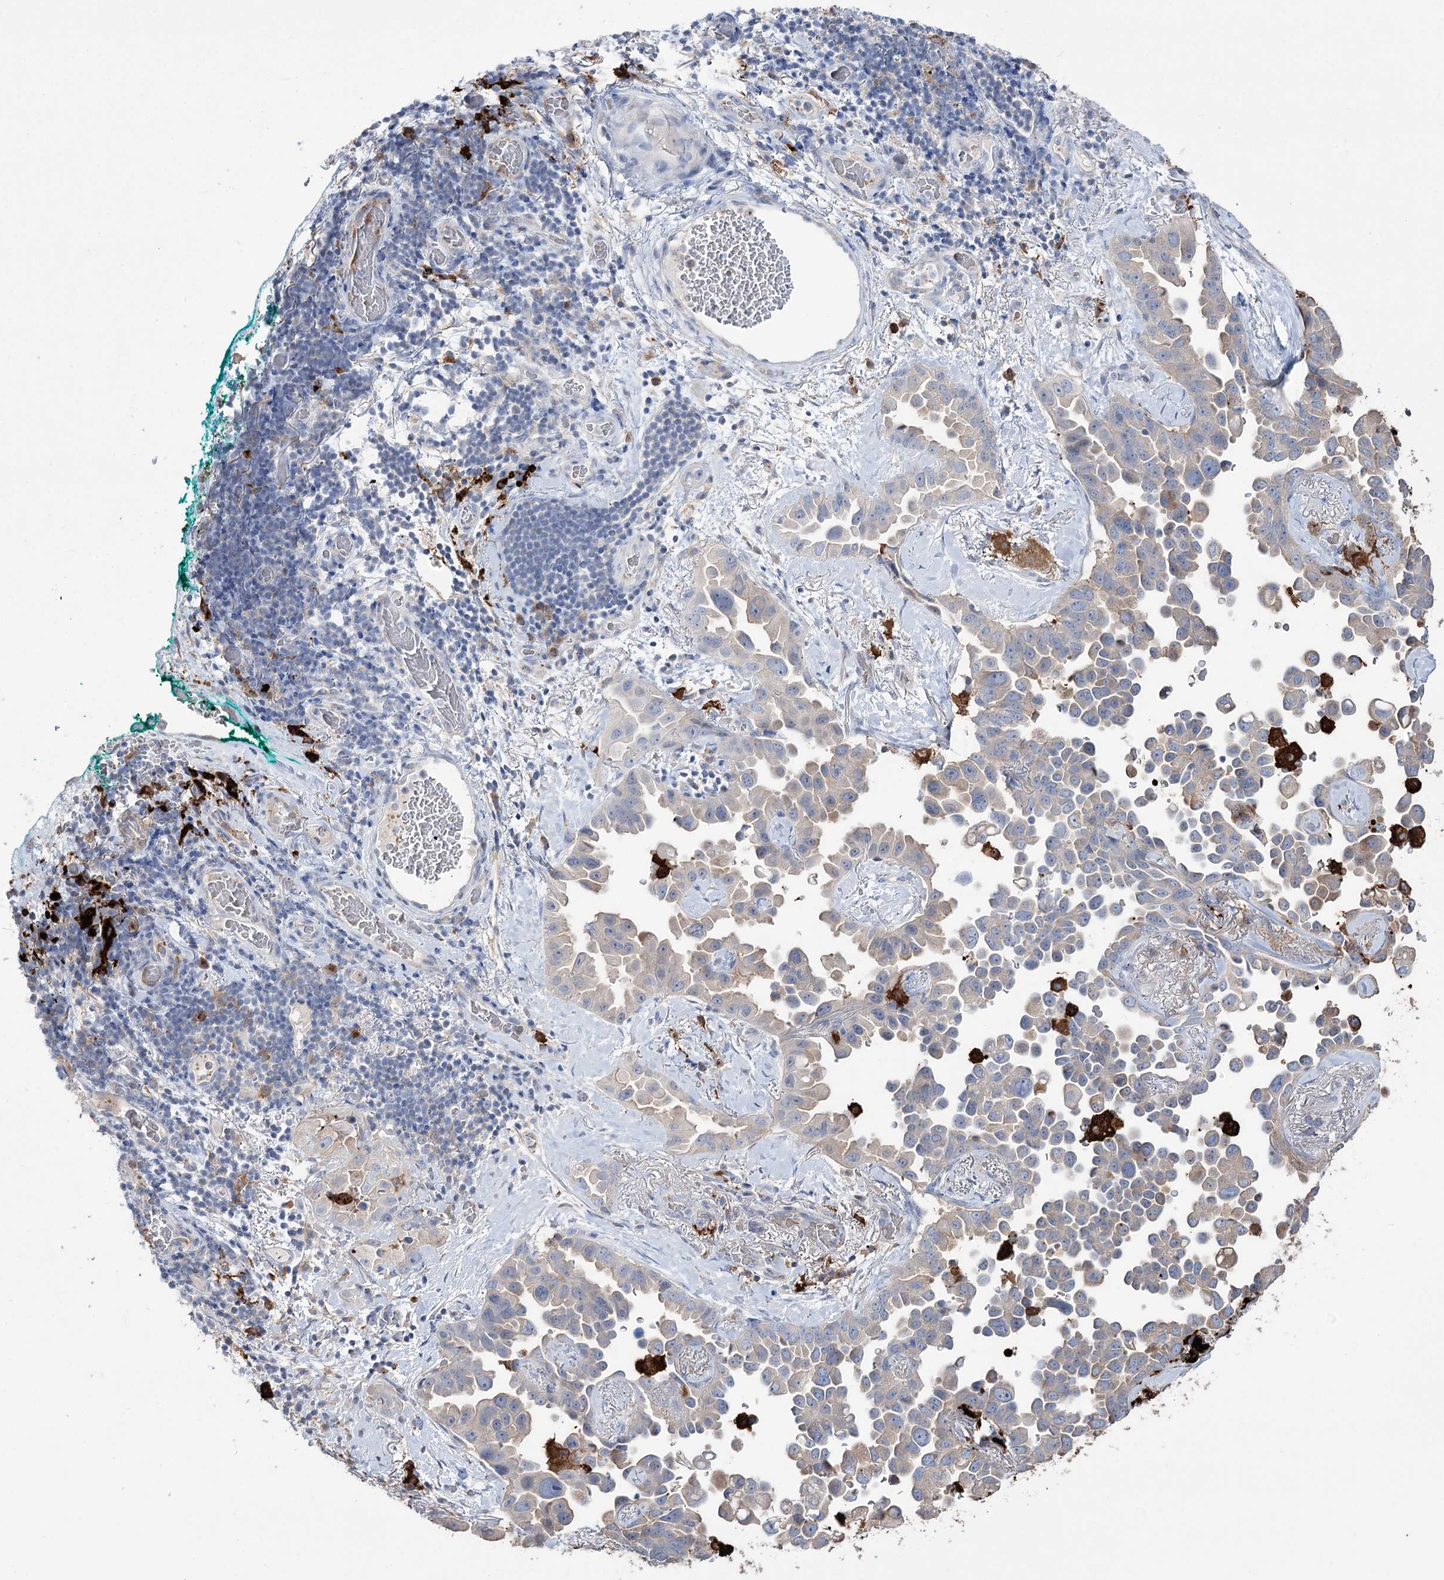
{"staining": {"intensity": "weak", "quantity": "25%-75%", "location": "cytoplasmic/membranous"}, "tissue": "lung cancer", "cell_type": "Tumor cells", "image_type": "cancer", "snomed": [{"axis": "morphology", "description": "Adenocarcinoma, NOS"}, {"axis": "topography", "description": "Lung"}], "caption": "Approximately 25%-75% of tumor cells in human adenocarcinoma (lung) show weak cytoplasmic/membranous protein expression as visualized by brown immunohistochemical staining.", "gene": "ZNF622", "patient": {"sex": "female", "age": 67}}